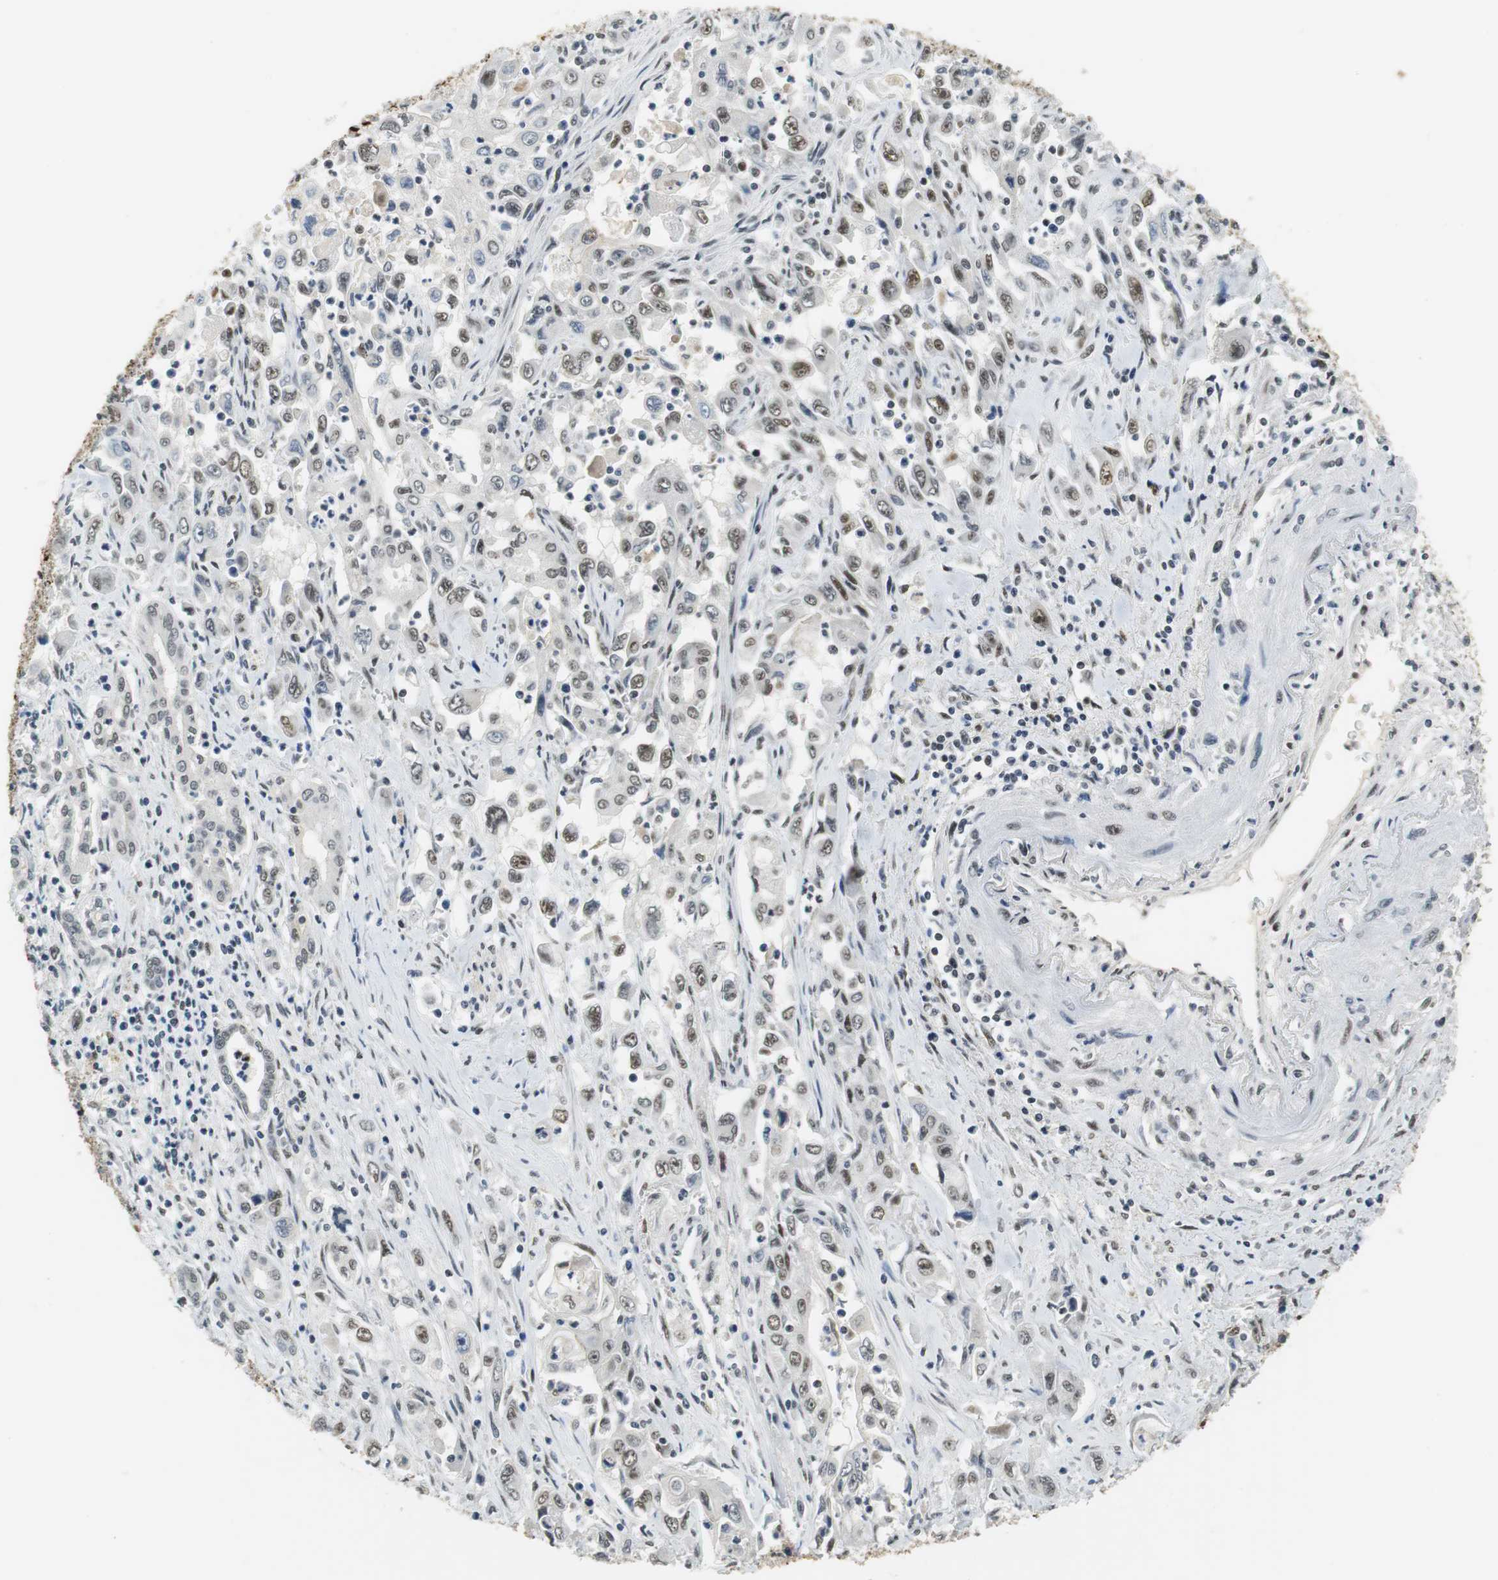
{"staining": {"intensity": "moderate", "quantity": ">75%", "location": "nuclear"}, "tissue": "pancreatic cancer", "cell_type": "Tumor cells", "image_type": "cancer", "snomed": [{"axis": "morphology", "description": "Adenocarcinoma, NOS"}, {"axis": "topography", "description": "Pancreas"}], "caption": "There is medium levels of moderate nuclear positivity in tumor cells of pancreatic adenocarcinoma, as demonstrated by immunohistochemical staining (brown color).", "gene": "PRKDC", "patient": {"sex": "male", "age": 70}}